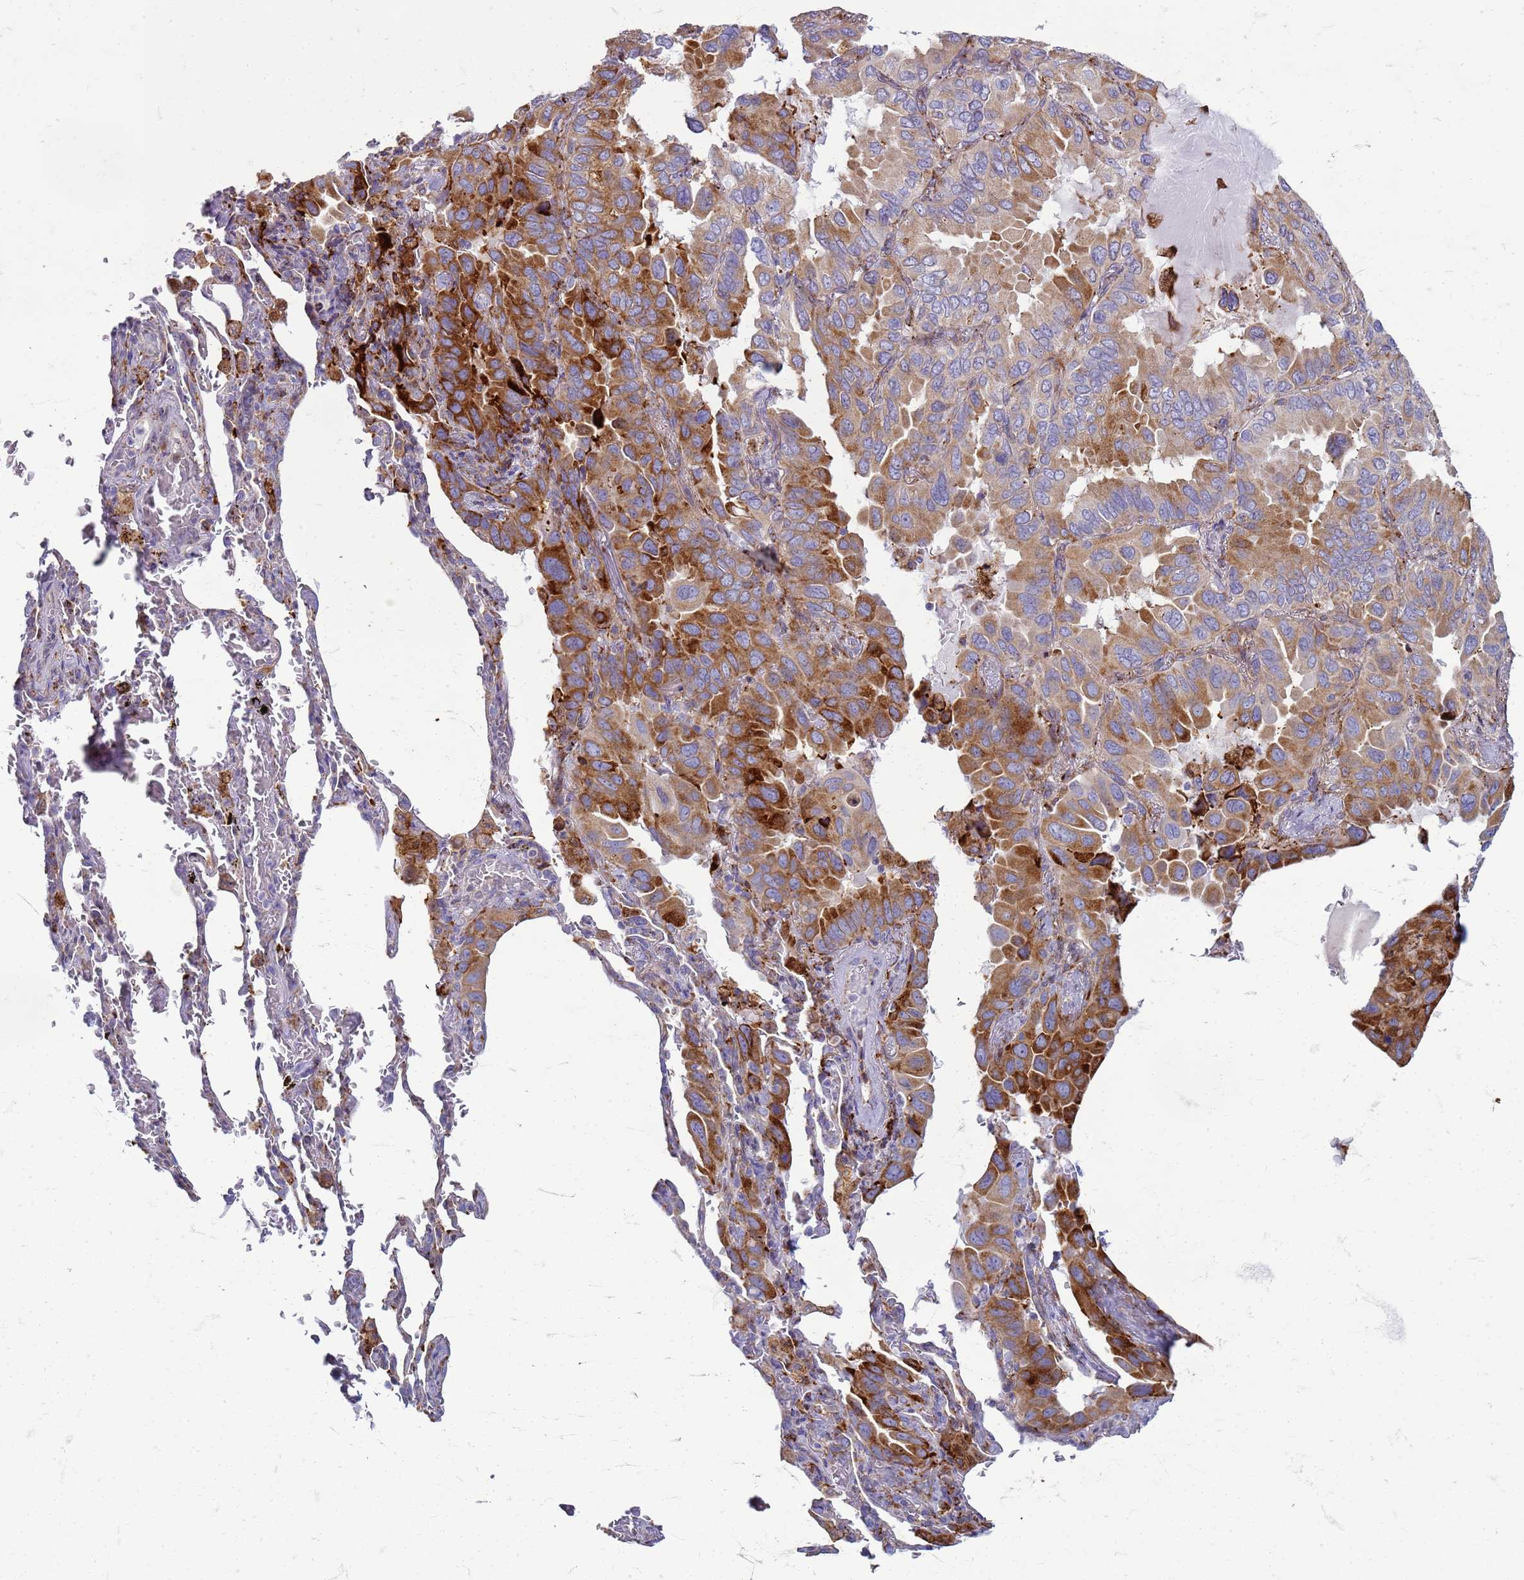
{"staining": {"intensity": "moderate", "quantity": ">75%", "location": "cytoplasmic/membranous"}, "tissue": "lung cancer", "cell_type": "Tumor cells", "image_type": "cancer", "snomed": [{"axis": "morphology", "description": "Adenocarcinoma, NOS"}, {"axis": "topography", "description": "Lung"}], "caption": "Protein expression analysis of human lung cancer (adenocarcinoma) reveals moderate cytoplasmic/membranous expression in approximately >75% of tumor cells. The staining is performed using DAB brown chromogen to label protein expression. The nuclei are counter-stained blue using hematoxylin.", "gene": "PDK3", "patient": {"sex": "male", "age": 64}}